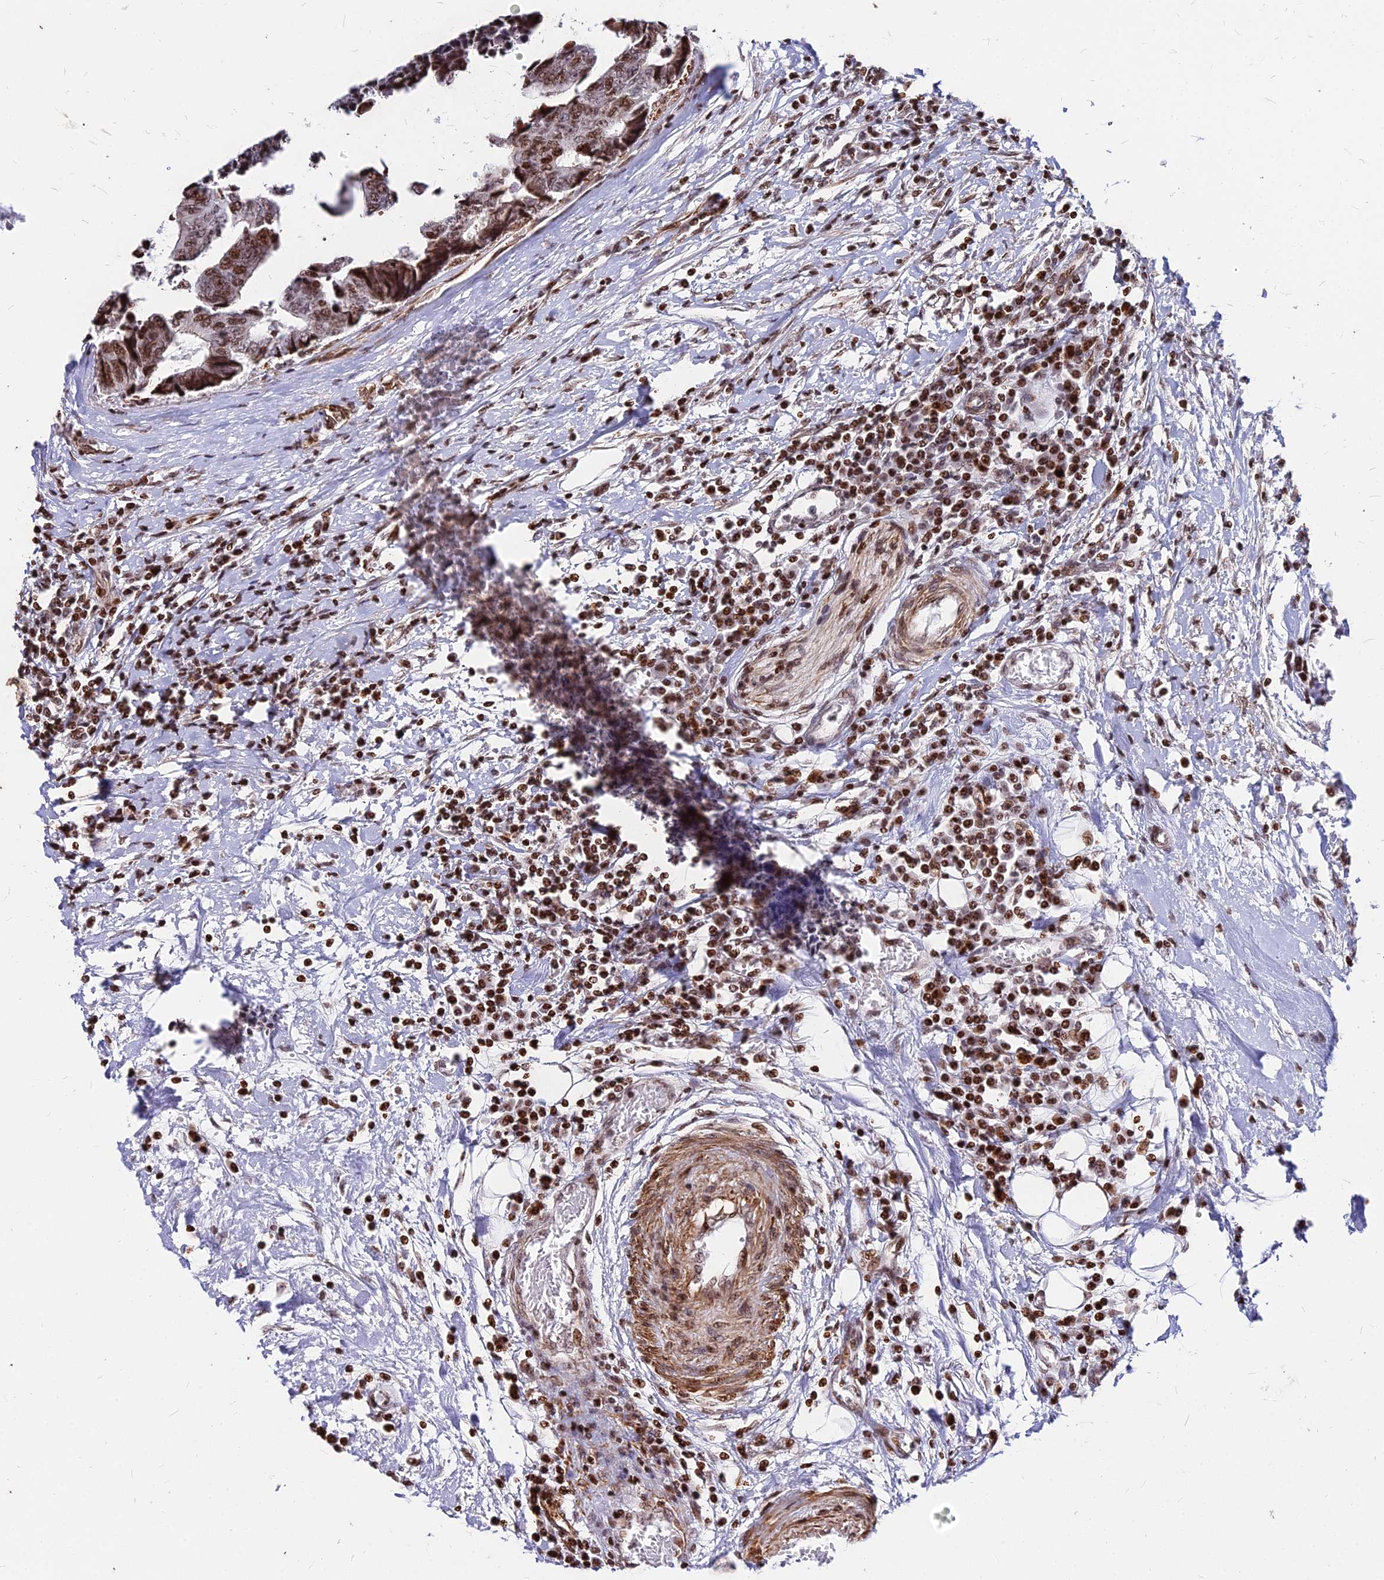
{"staining": {"intensity": "moderate", "quantity": ">75%", "location": "nuclear"}, "tissue": "colorectal cancer", "cell_type": "Tumor cells", "image_type": "cancer", "snomed": [{"axis": "morphology", "description": "Adenocarcinoma, NOS"}, {"axis": "topography", "description": "Rectum"}], "caption": "Immunohistochemistry (IHC) of human adenocarcinoma (colorectal) demonstrates medium levels of moderate nuclear expression in about >75% of tumor cells. The staining was performed using DAB, with brown indicating positive protein expression. Nuclei are stained blue with hematoxylin.", "gene": "NYAP2", "patient": {"sex": "male", "age": 84}}